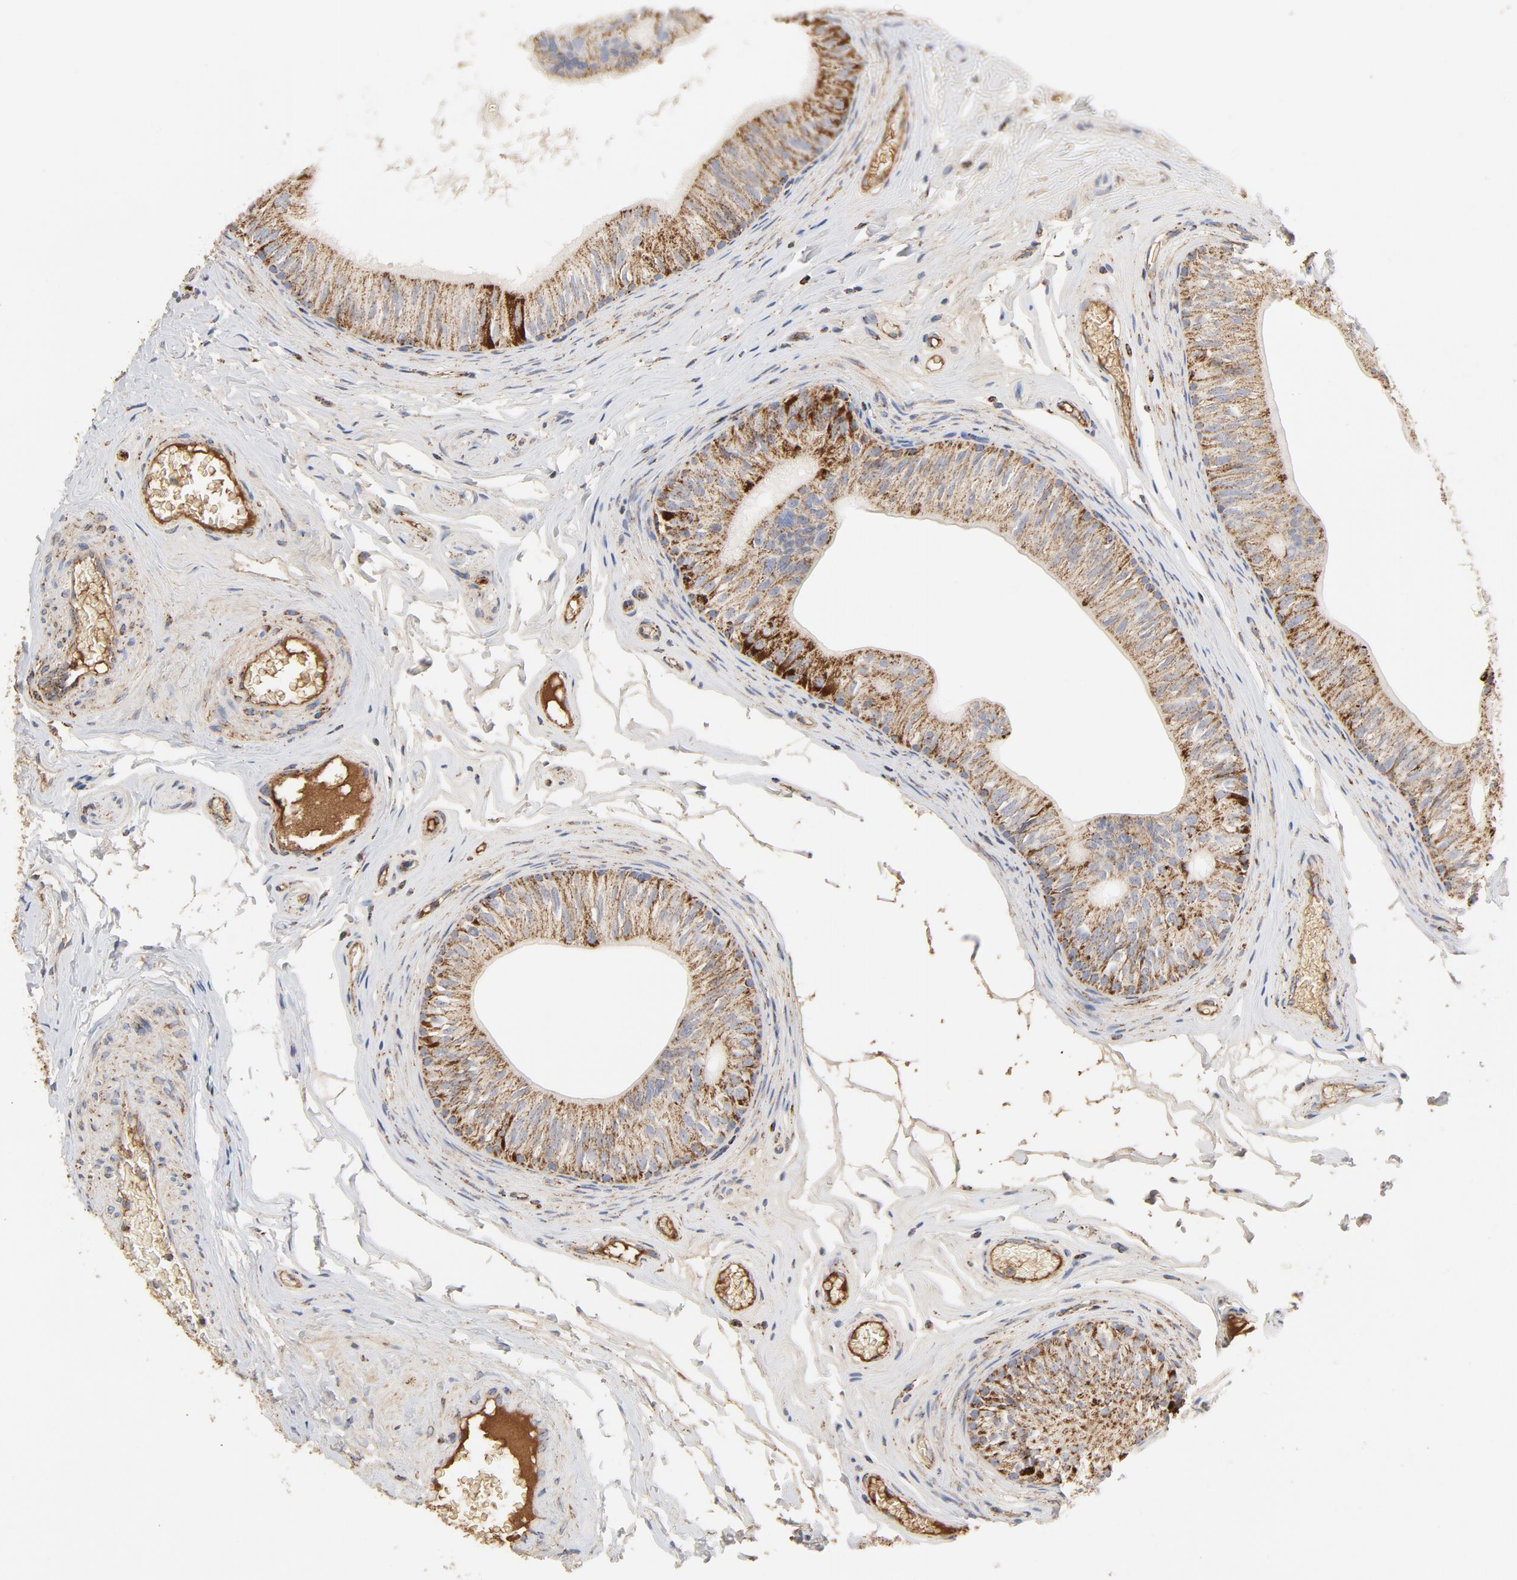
{"staining": {"intensity": "strong", "quantity": ">75%", "location": "cytoplasmic/membranous"}, "tissue": "epididymis", "cell_type": "Glandular cells", "image_type": "normal", "snomed": [{"axis": "morphology", "description": "Normal tissue, NOS"}, {"axis": "topography", "description": "Testis"}, {"axis": "topography", "description": "Epididymis"}], "caption": "Epididymis stained for a protein demonstrates strong cytoplasmic/membranous positivity in glandular cells. (DAB (3,3'-diaminobenzidine) IHC, brown staining for protein, blue staining for nuclei).", "gene": "PCNX4", "patient": {"sex": "male", "age": 36}}